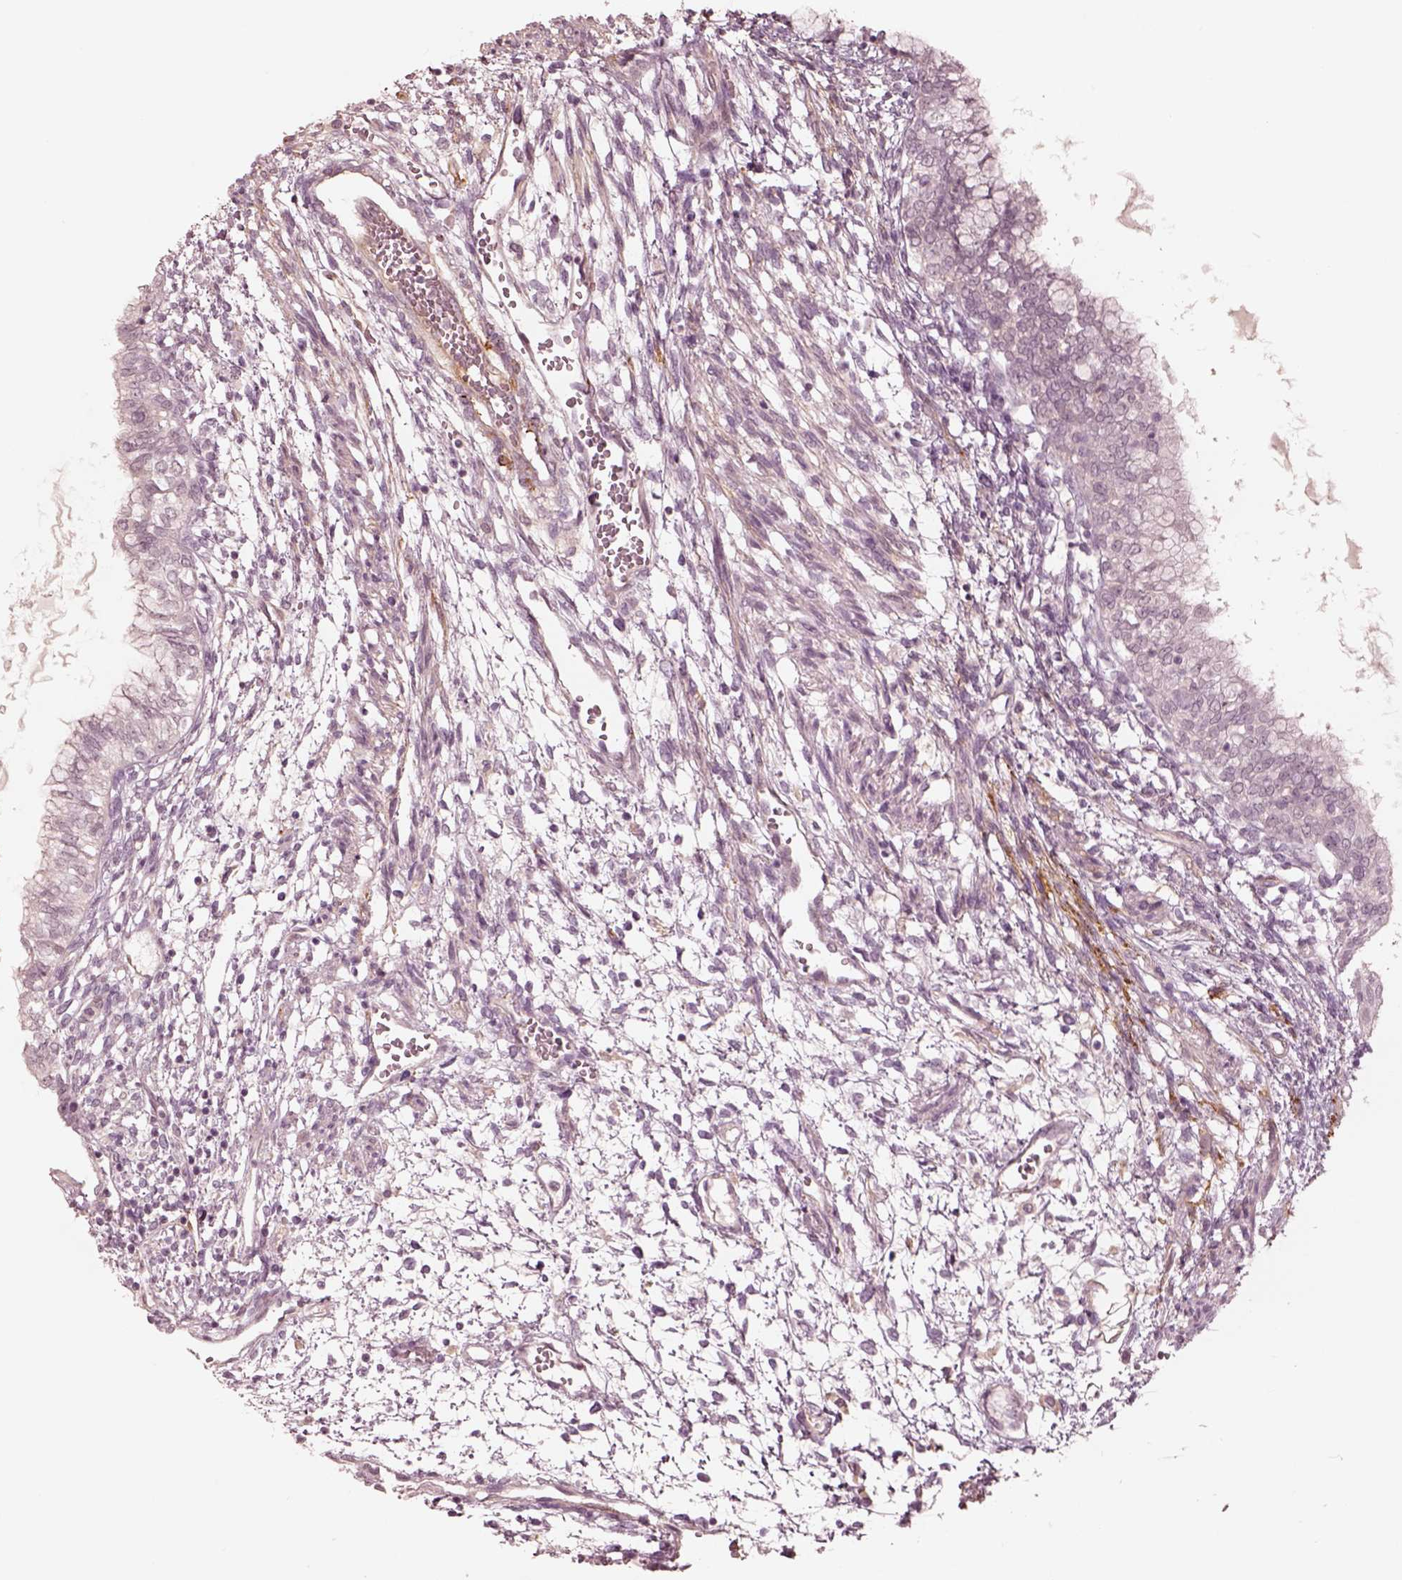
{"staining": {"intensity": "negative", "quantity": "none", "location": "none"}, "tissue": "testis cancer", "cell_type": "Tumor cells", "image_type": "cancer", "snomed": [{"axis": "morphology", "description": "Carcinoma, Embryonal, NOS"}, {"axis": "topography", "description": "Testis"}], "caption": "Immunohistochemistry (IHC) photomicrograph of testis cancer stained for a protein (brown), which exhibits no expression in tumor cells.", "gene": "DNAAF9", "patient": {"sex": "male", "age": 37}}